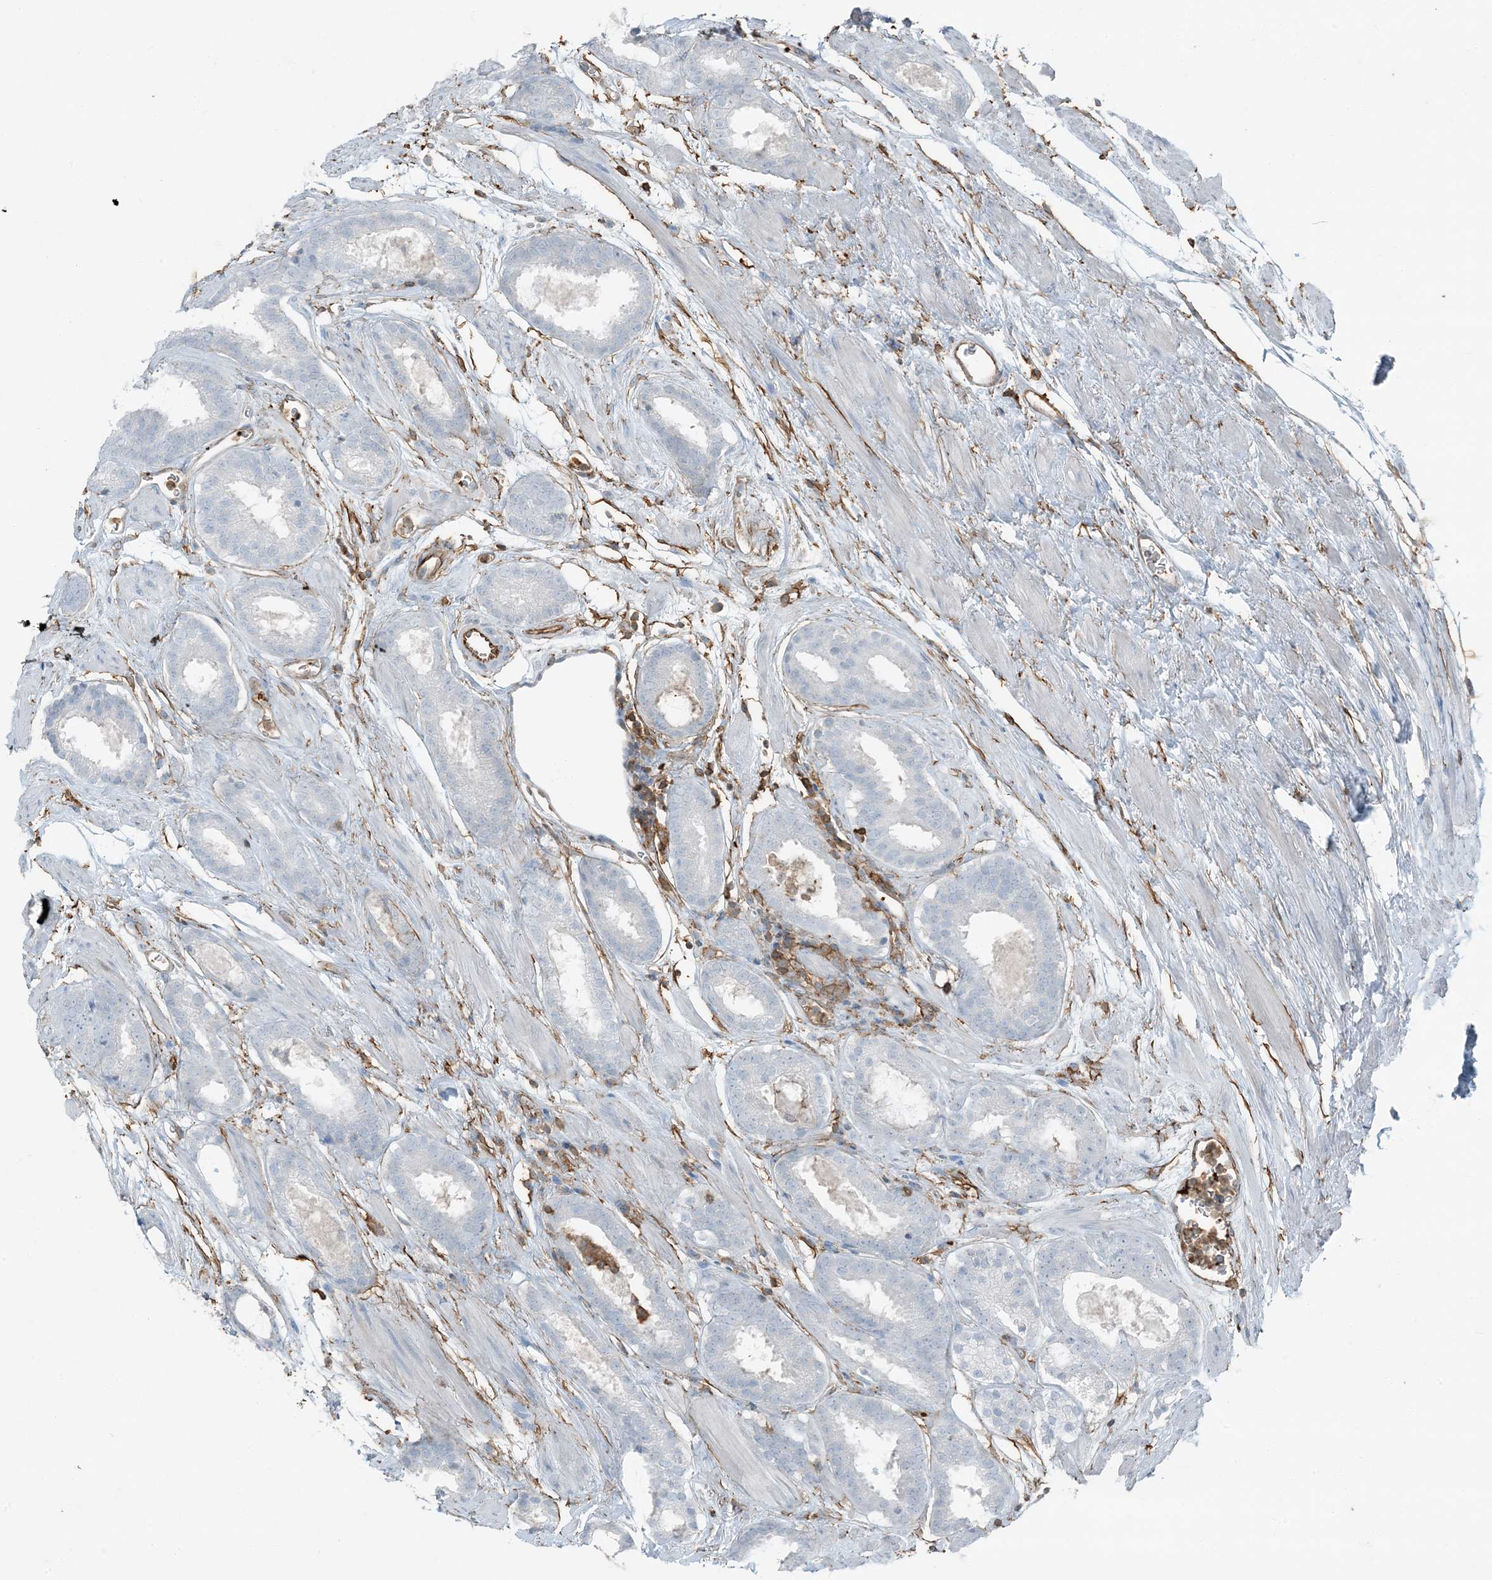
{"staining": {"intensity": "negative", "quantity": "none", "location": "none"}, "tissue": "prostate cancer", "cell_type": "Tumor cells", "image_type": "cancer", "snomed": [{"axis": "morphology", "description": "Adenocarcinoma, Low grade"}, {"axis": "topography", "description": "Prostate"}], "caption": "Prostate low-grade adenocarcinoma was stained to show a protein in brown. There is no significant staining in tumor cells.", "gene": "APOBEC3C", "patient": {"sex": "male", "age": 69}}